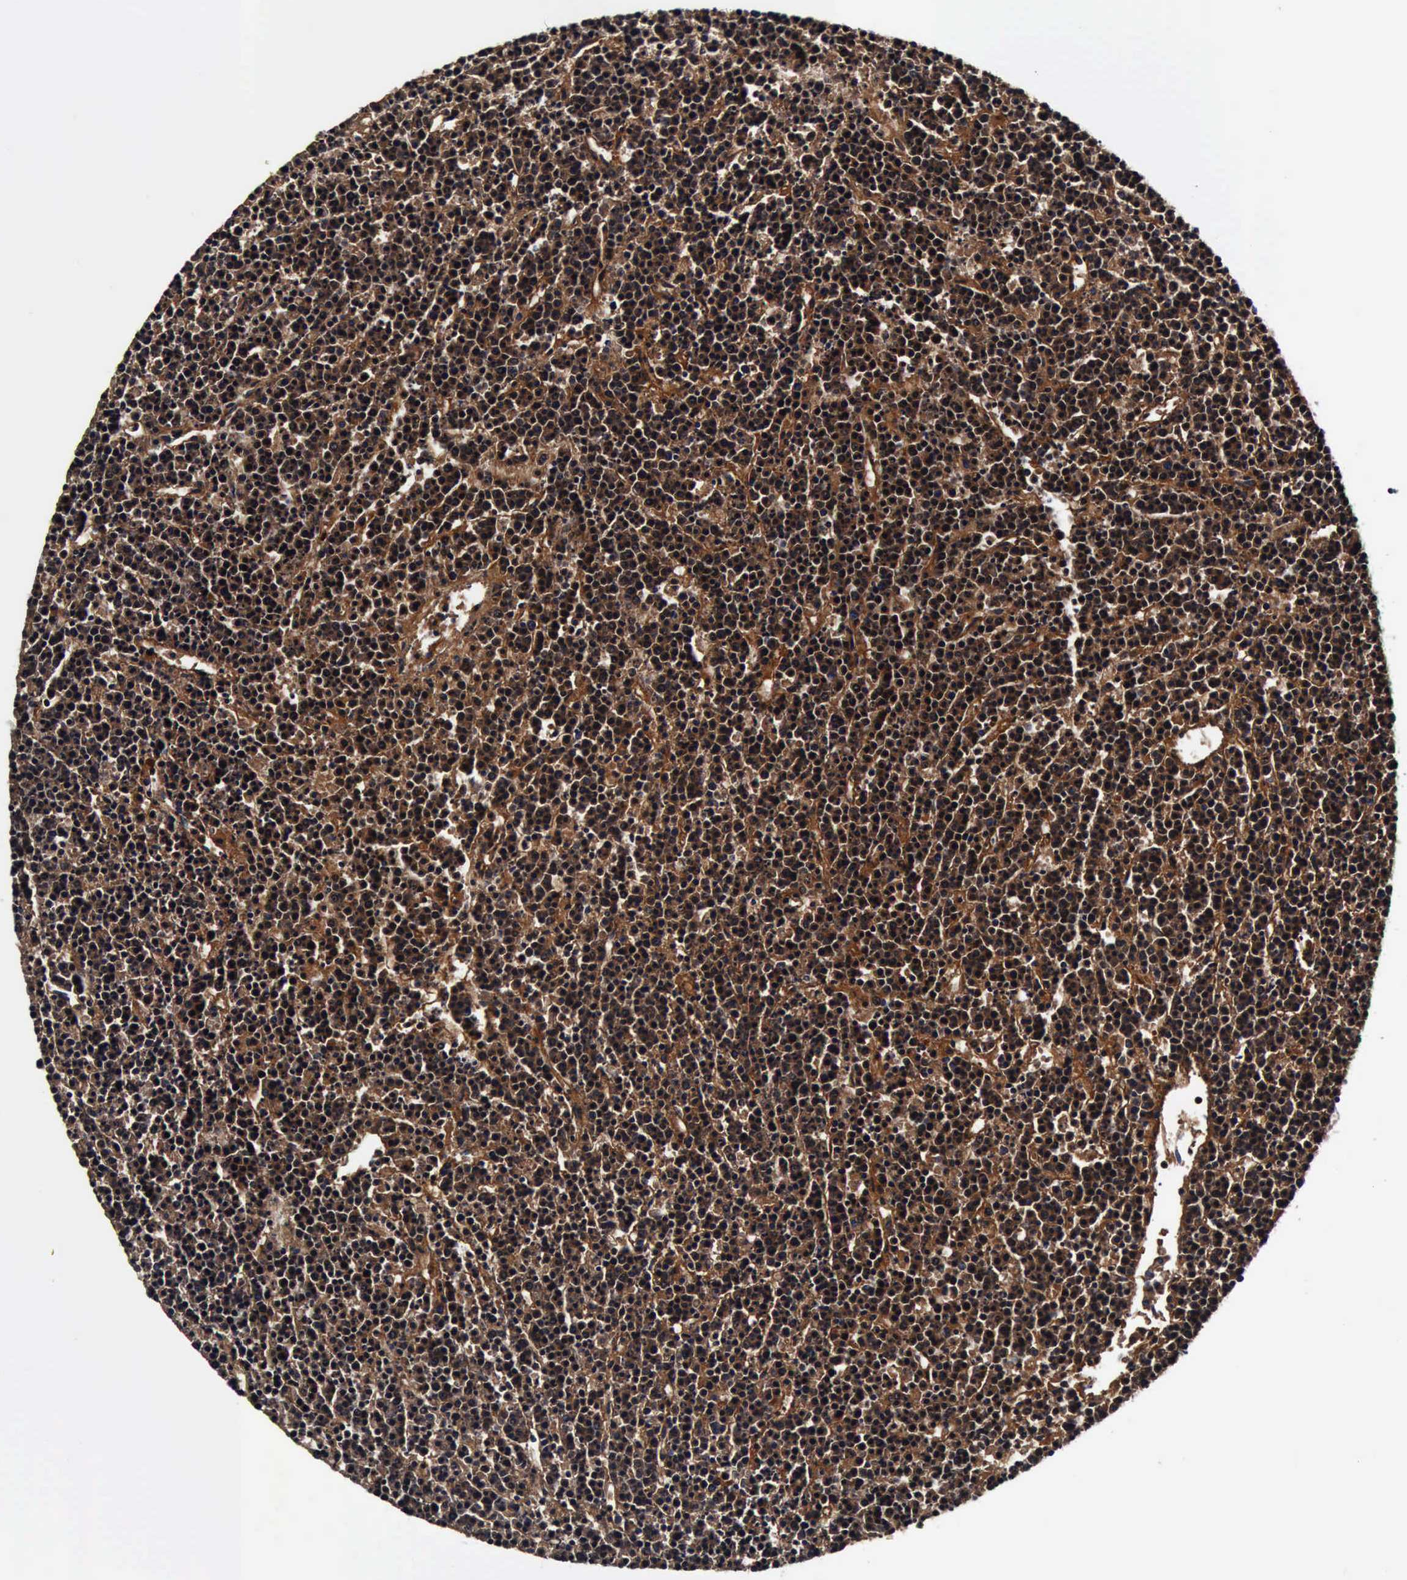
{"staining": {"intensity": "moderate", "quantity": ">75%", "location": "cytoplasmic/membranous,nuclear"}, "tissue": "lymphoma", "cell_type": "Tumor cells", "image_type": "cancer", "snomed": [{"axis": "morphology", "description": "Malignant lymphoma, non-Hodgkin's type, High grade"}, {"axis": "topography", "description": "Ovary"}], "caption": "IHC micrograph of neoplastic tissue: human high-grade malignant lymphoma, non-Hodgkin's type stained using immunohistochemistry exhibits medium levels of moderate protein expression localized specifically in the cytoplasmic/membranous and nuclear of tumor cells, appearing as a cytoplasmic/membranous and nuclear brown color.", "gene": "UBC", "patient": {"sex": "female", "age": 56}}